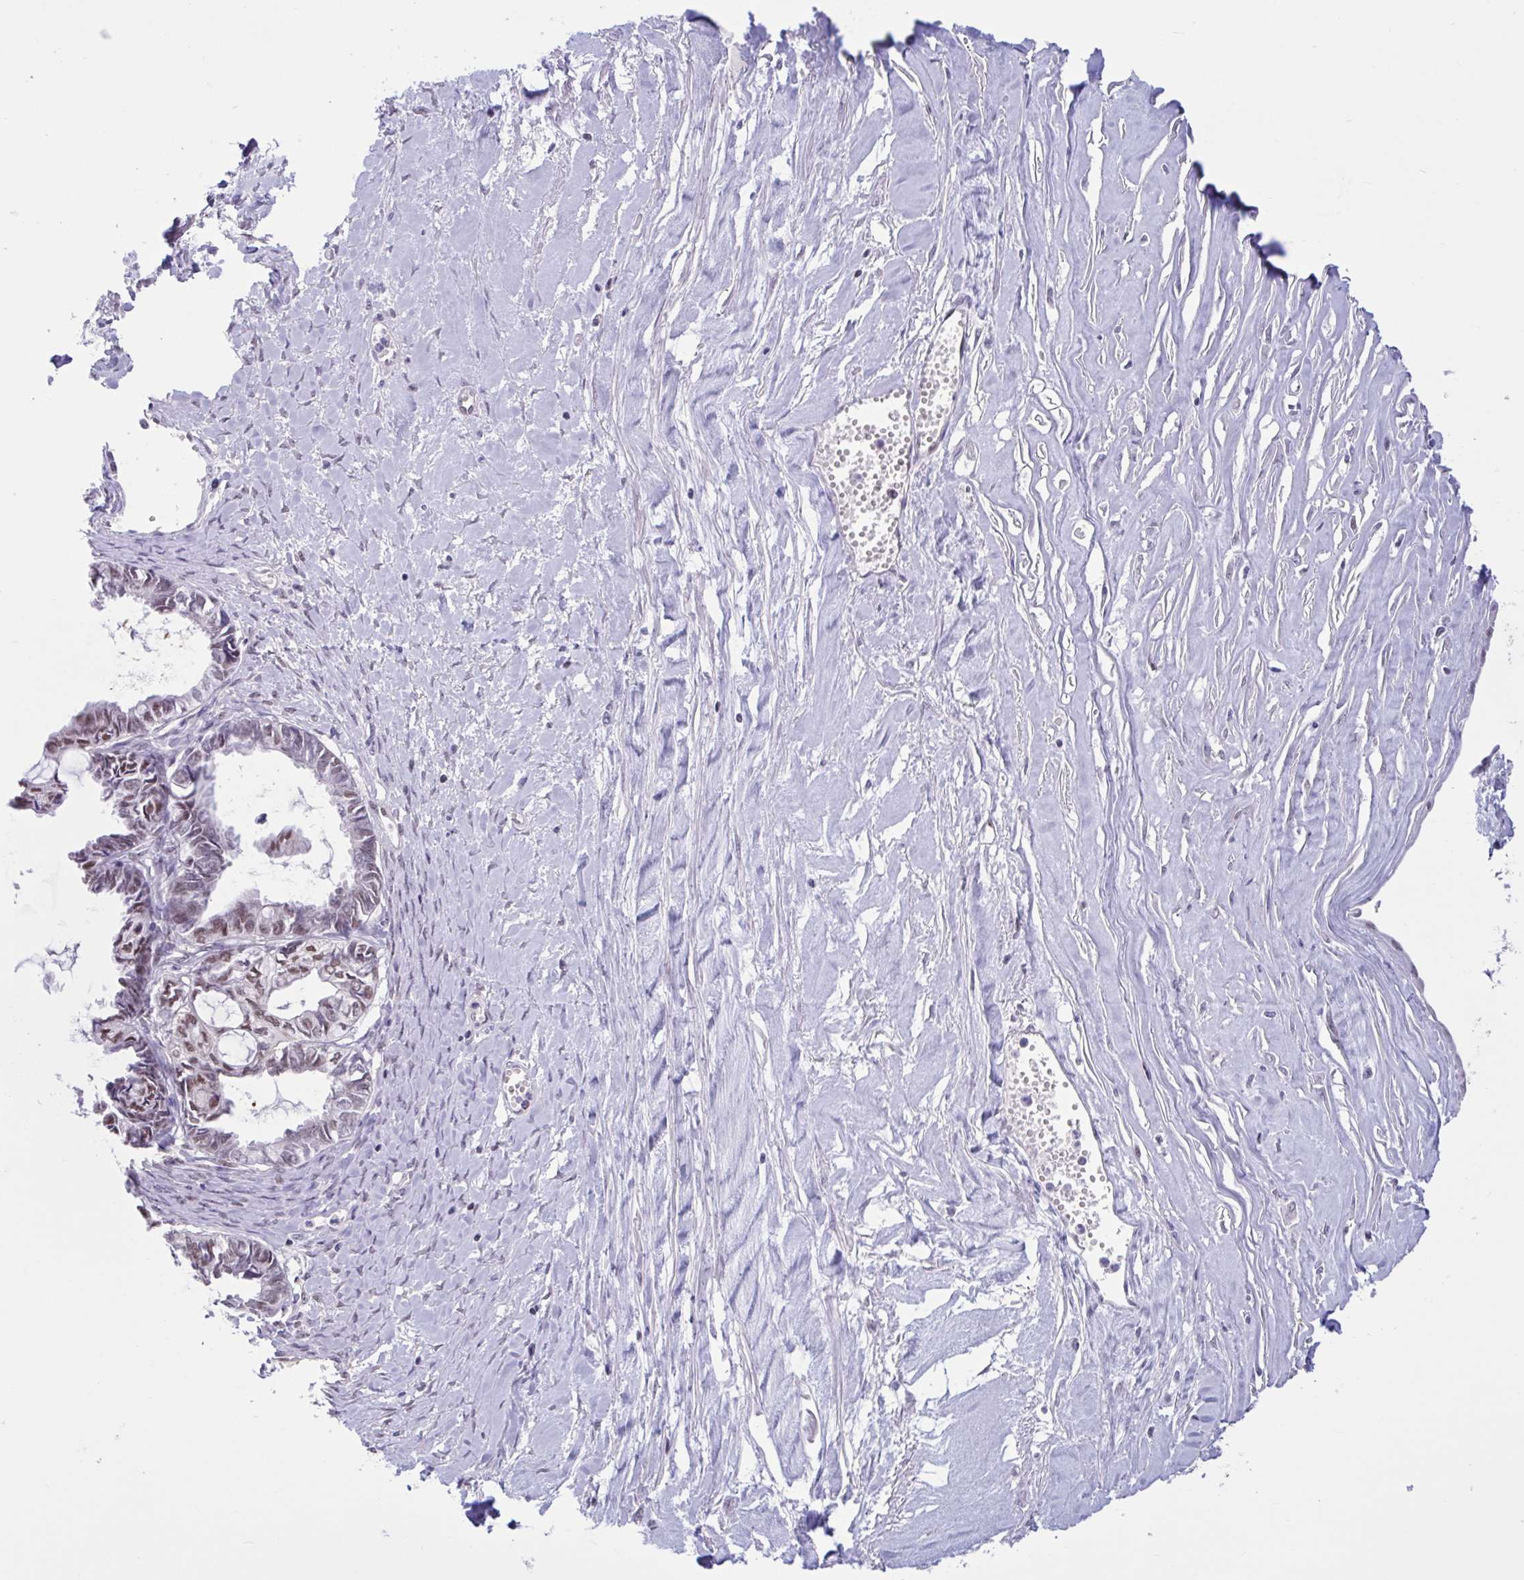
{"staining": {"intensity": "moderate", "quantity": "25%-75%", "location": "nuclear"}, "tissue": "ovarian cancer", "cell_type": "Tumor cells", "image_type": "cancer", "snomed": [{"axis": "morphology", "description": "Cystadenocarcinoma, mucinous, NOS"}, {"axis": "topography", "description": "Ovary"}], "caption": "Protein expression analysis of human ovarian cancer (mucinous cystadenocarcinoma) reveals moderate nuclear staining in about 25%-75% of tumor cells.", "gene": "RBL1", "patient": {"sex": "female", "age": 61}}